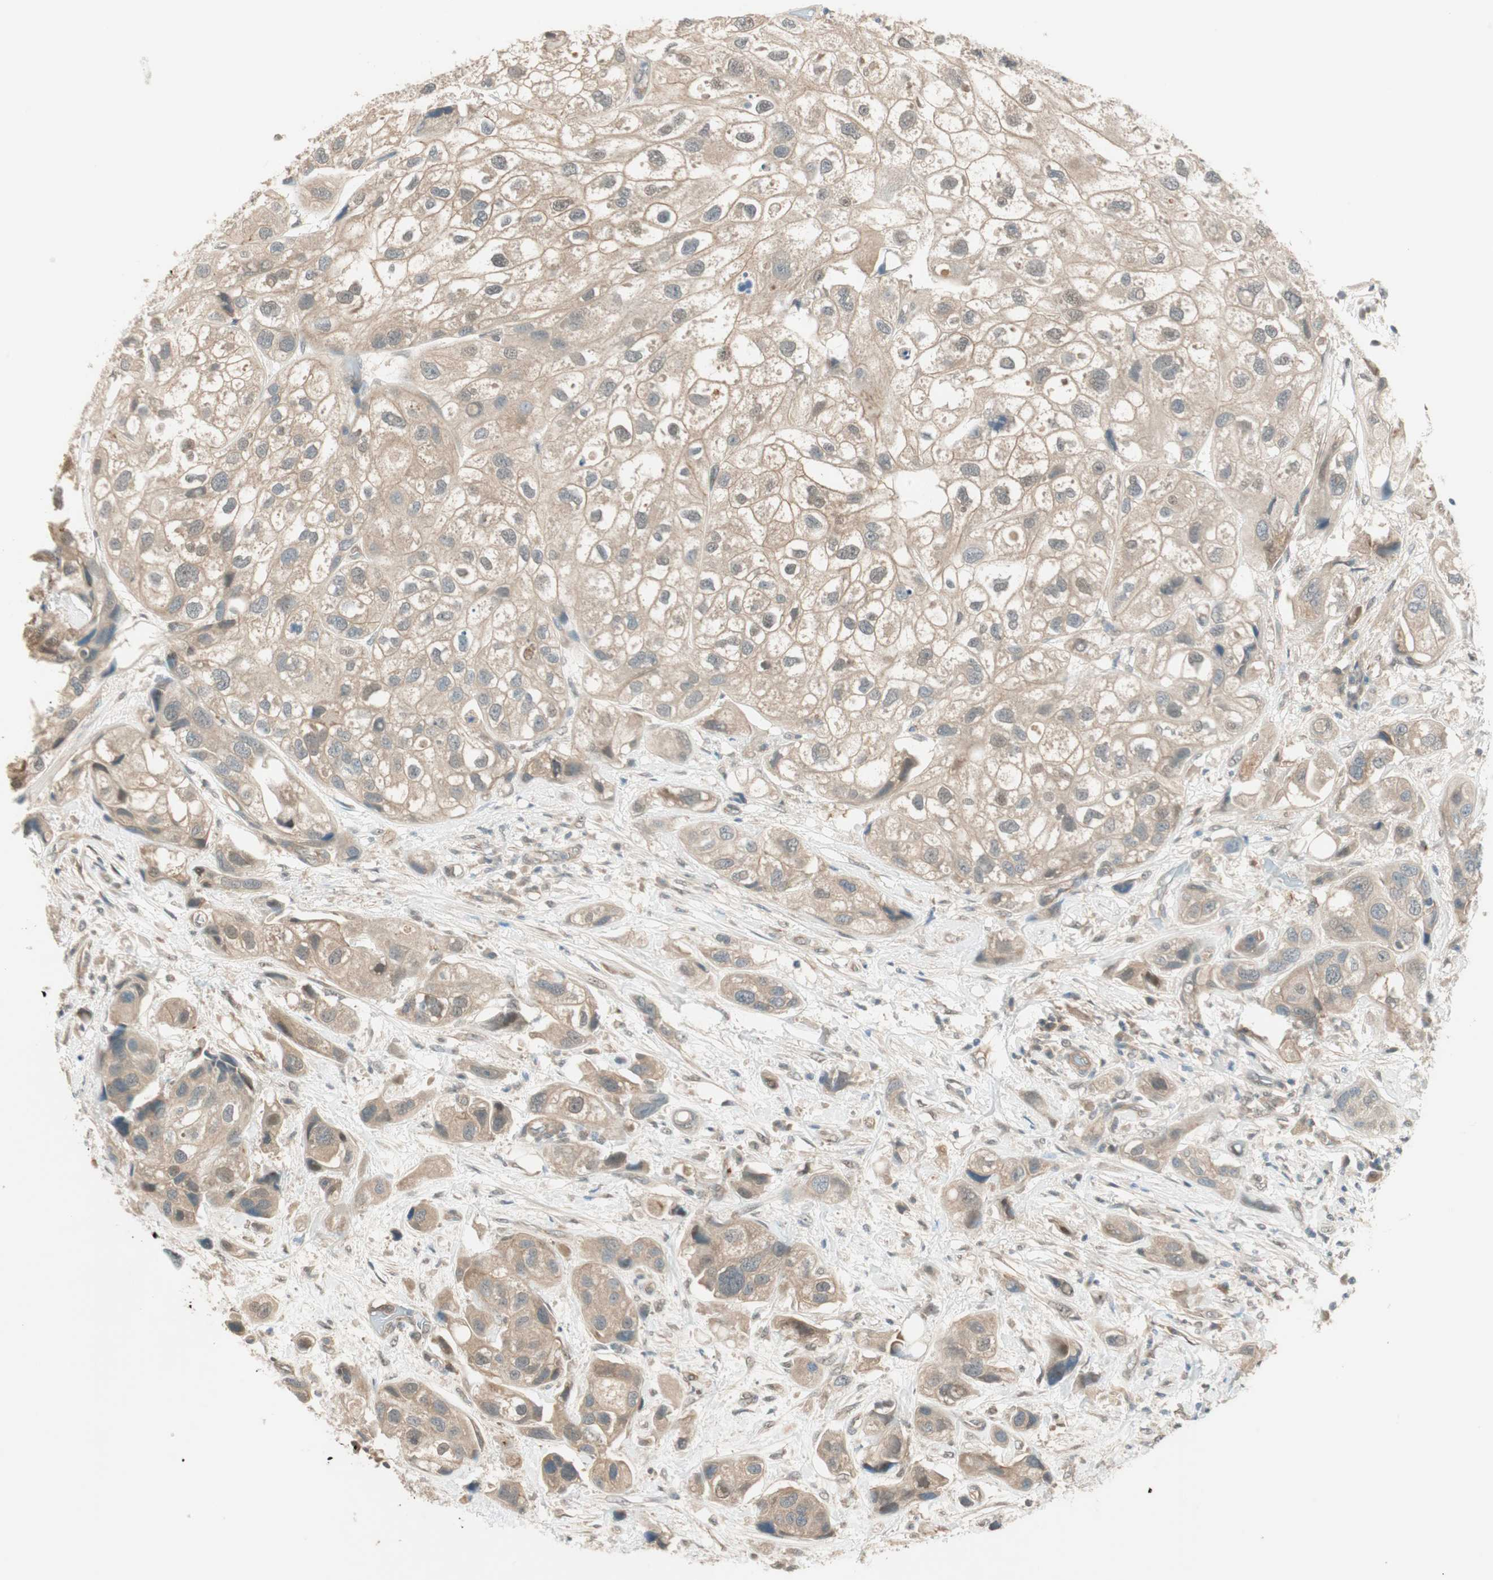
{"staining": {"intensity": "weak", "quantity": "25%-75%", "location": "cytoplasmic/membranous"}, "tissue": "urothelial cancer", "cell_type": "Tumor cells", "image_type": "cancer", "snomed": [{"axis": "morphology", "description": "Urothelial carcinoma, High grade"}, {"axis": "topography", "description": "Urinary bladder"}], "caption": "The photomicrograph exhibits staining of urothelial cancer, revealing weak cytoplasmic/membranous protein staining (brown color) within tumor cells.", "gene": "PSMD8", "patient": {"sex": "female", "age": 64}}